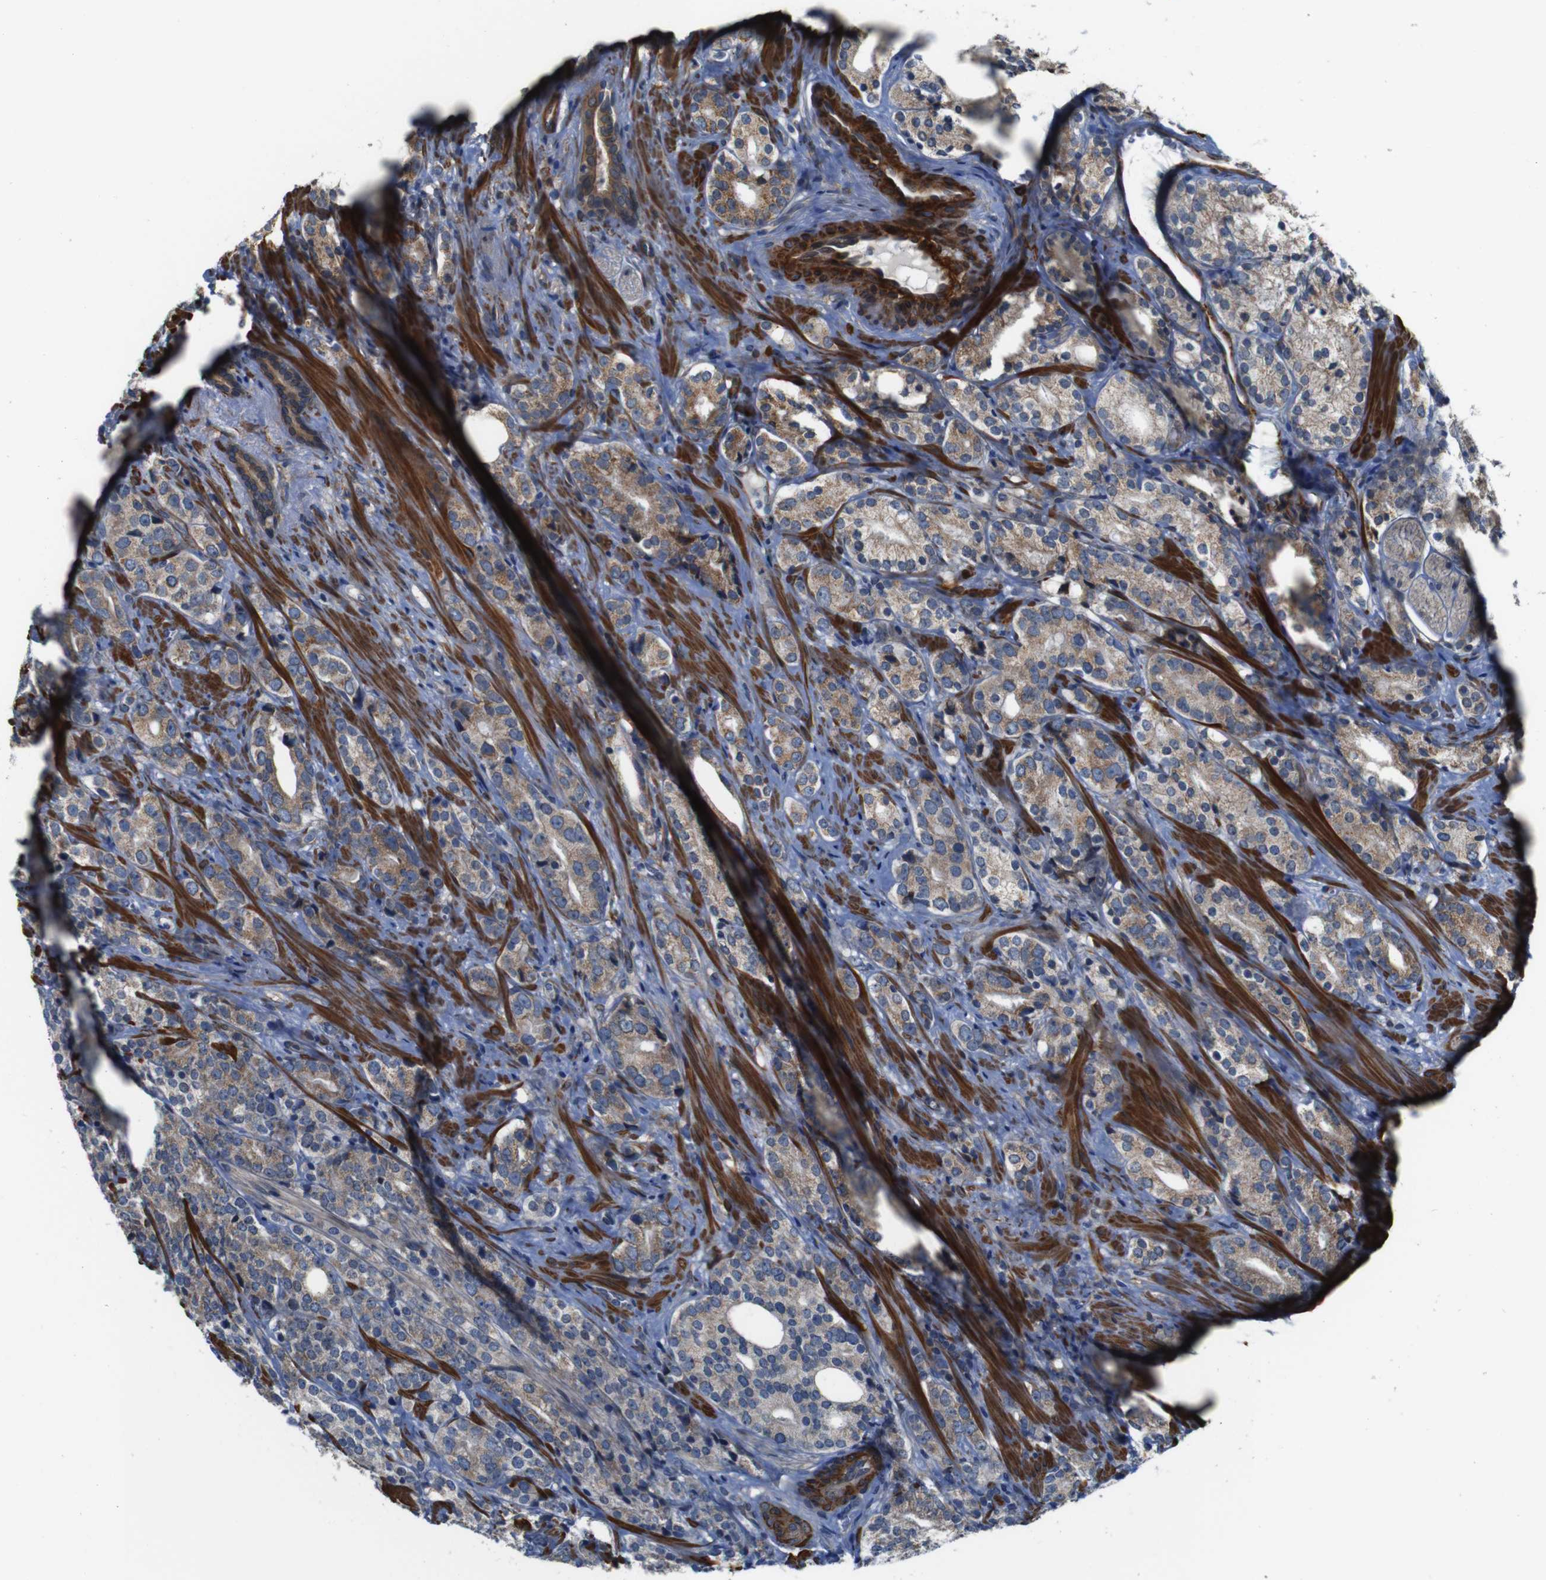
{"staining": {"intensity": "weak", "quantity": ">75%", "location": "cytoplasmic/membranous"}, "tissue": "prostate cancer", "cell_type": "Tumor cells", "image_type": "cancer", "snomed": [{"axis": "morphology", "description": "Adenocarcinoma, High grade"}, {"axis": "topography", "description": "Prostate"}], "caption": "Brown immunohistochemical staining in human prostate cancer exhibits weak cytoplasmic/membranous expression in about >75% of tumor cells.", "gene": "GGT7", "patient": {"sex": "male", "age": 71}}